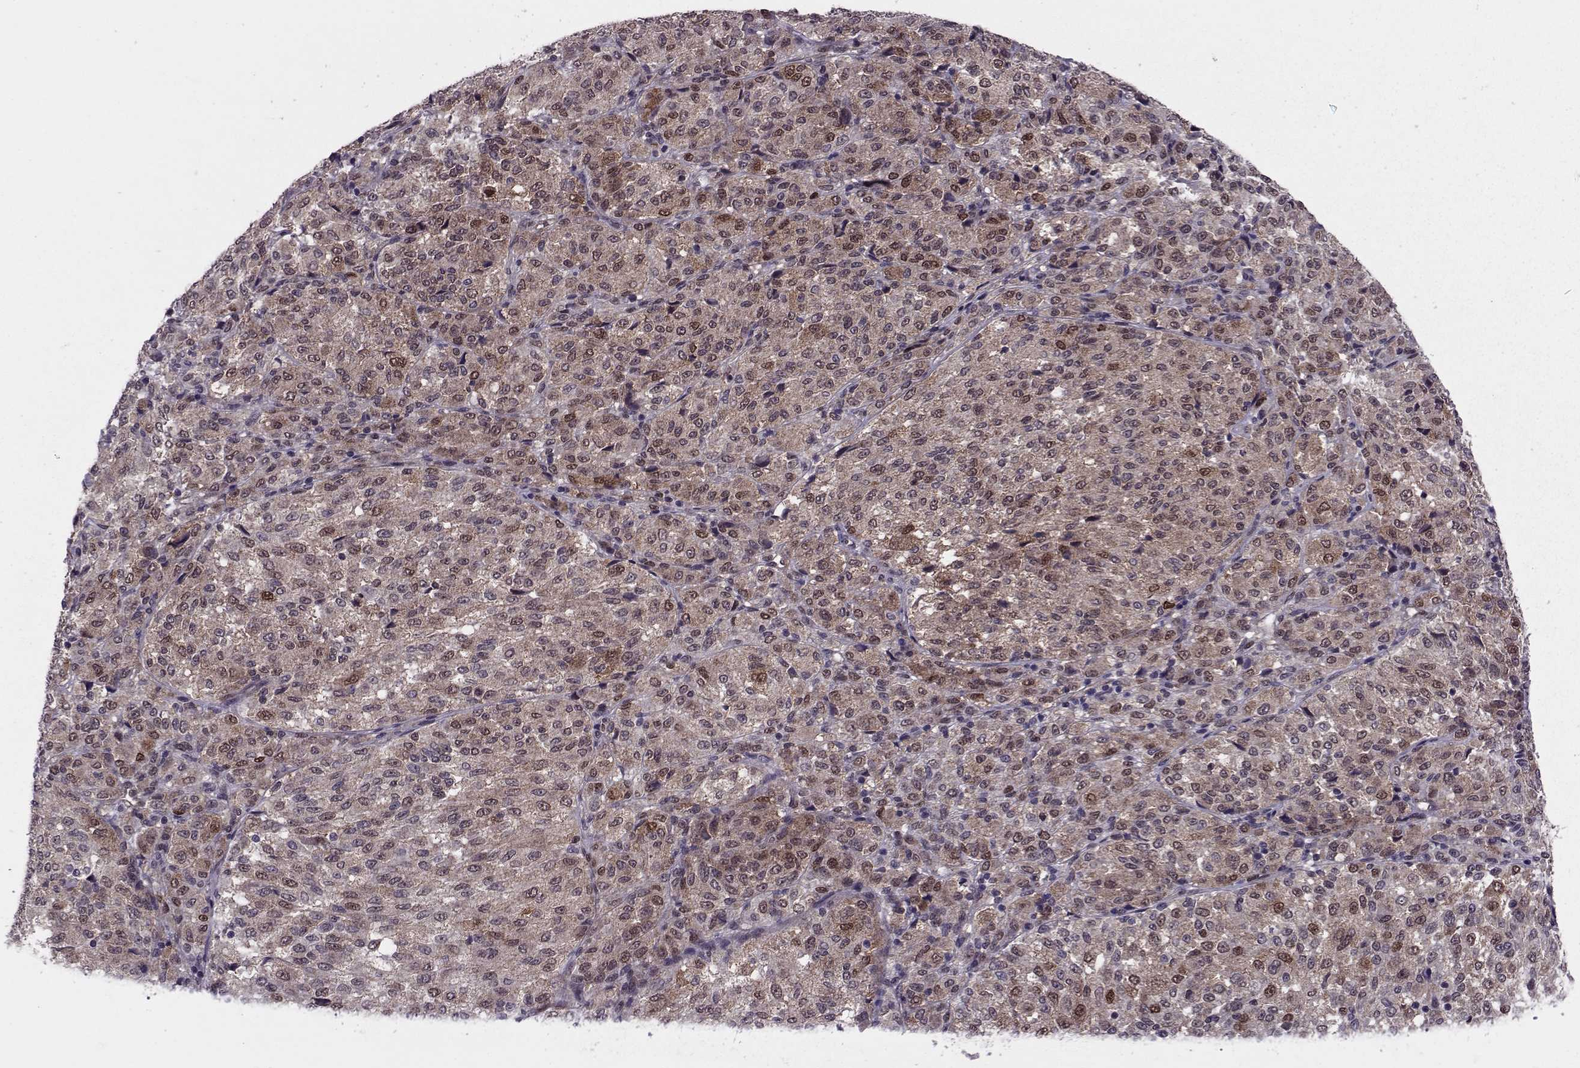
{"staining": {"intensity": "weak", "quantity": "25%-75%", "location": "cytoplasmic/membranous,nuclear"}, "tissue": "melanoma", "cell_type": "Tumor cells", "image_type": "cancer", "snomed": [{"axis": "morphology", "description": "Malignant melanoma, Metastatic site"}, {"axis": "topography", "description": "Brain"}], "caption": "Weak cytoplasmic/membranous and nuclear expression for a protein is present in approximately 25%-75% of tumor cells of melanoma using immunohistochemistry.", "gene": "CDK4", "patient": {"sex": "female", "age": 56}}